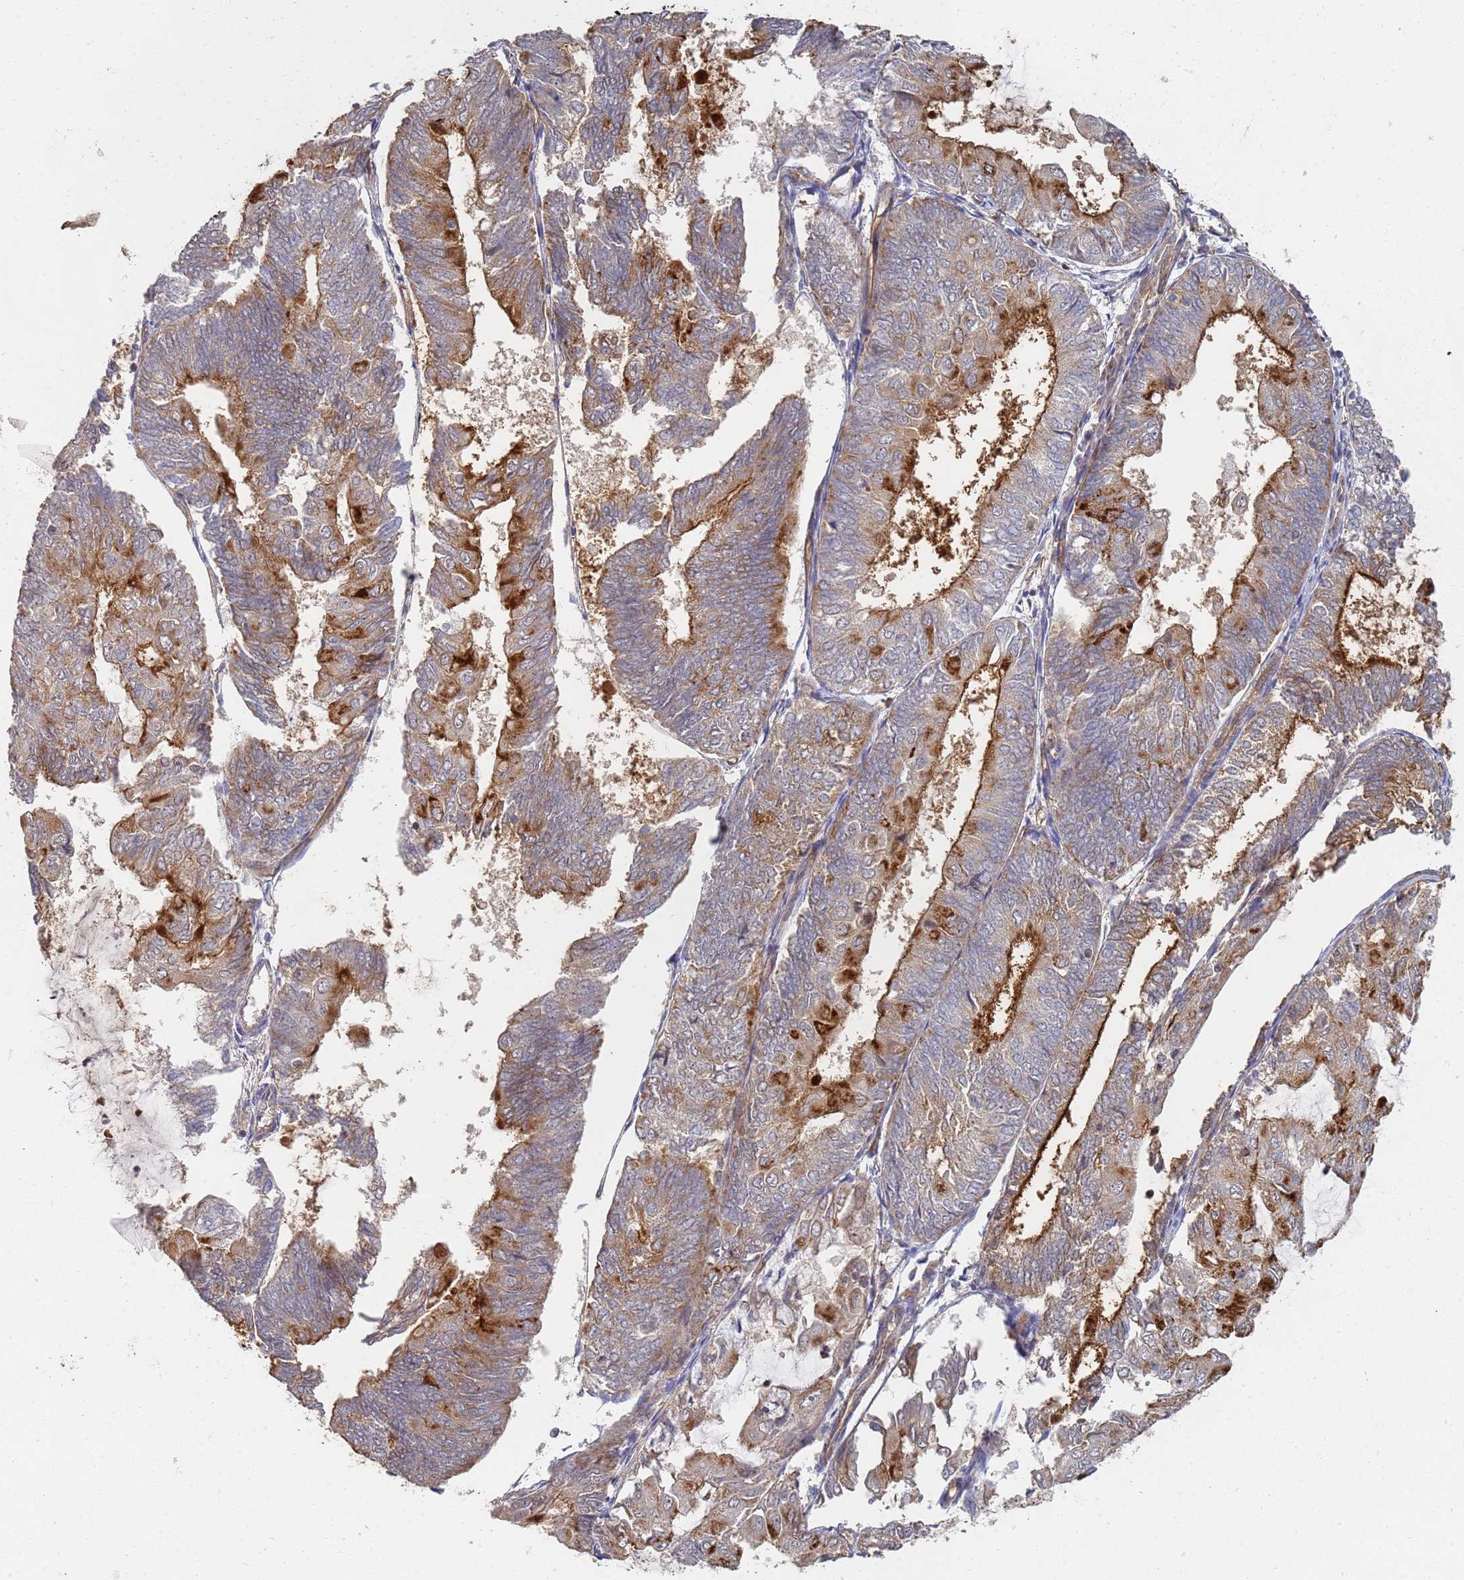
{"staining": {"intensity": "moderate", "quantity": "25%-75%", "location": "cytoplasmic/membranous"}, "tissue": "endometrial cancer", "cell_type": "Tumor cells", "image_type": "cancer", "snomed": [{"axis": "morphology", "description": "Adenocarcinoma, NOS"}, {"axis": "topography", "description": "Endometrium"}], "caption": "DAB (3,3'-diaminobenzidine) immunohistochemical staining of human endometrial cancer (adenocarcinoma) shows moderate cytoplasmic/membranous protein staining in approximately 25%-75% of tumor cells.", "gene": "ABCB6", "patient": {"sex": "female", "age": 81}}